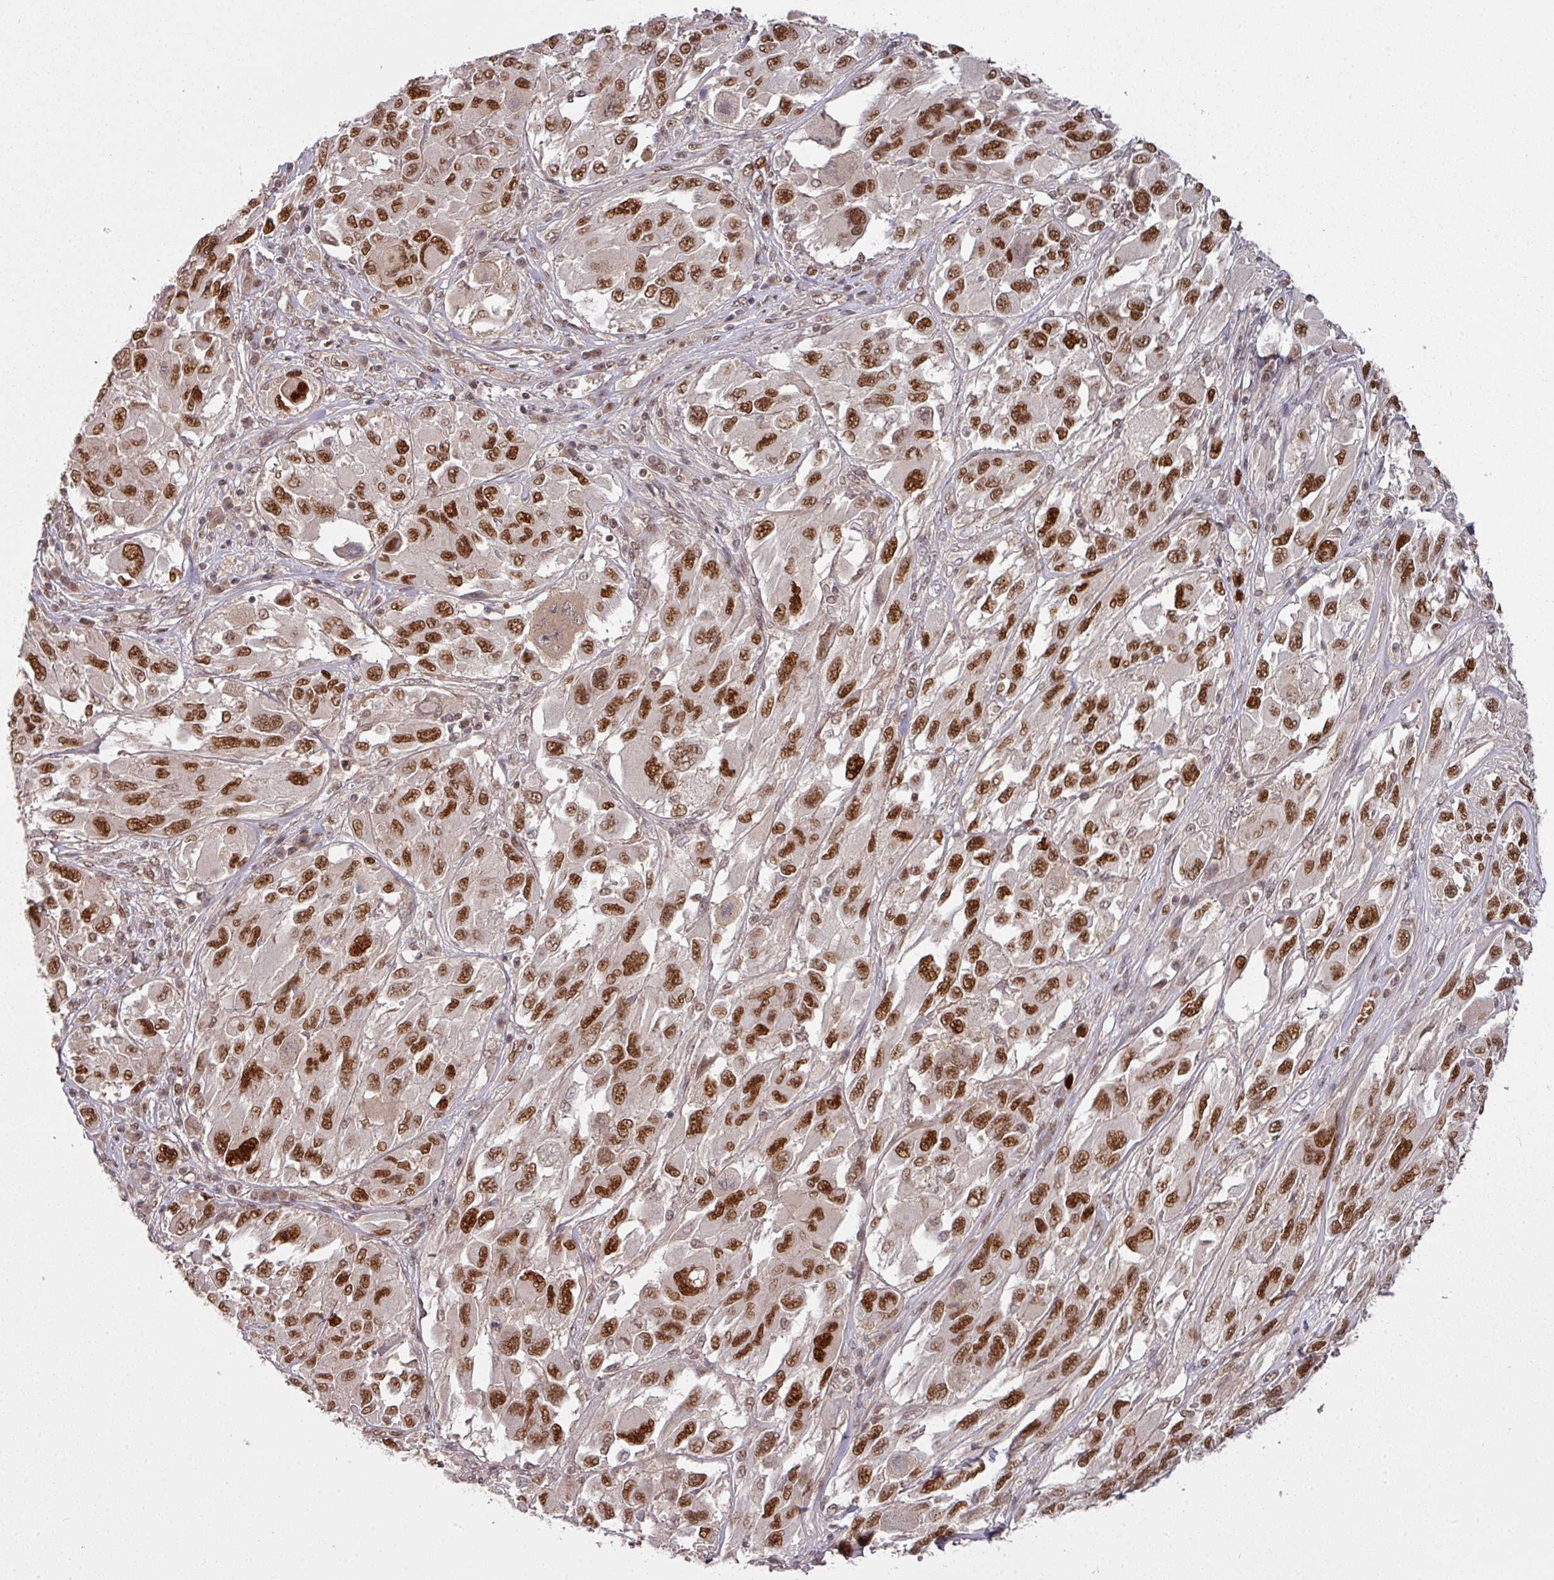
{"staining": {"intensity": "strong", "quantity": ">75%", "location": "nuclear"}, "tissue": "melanoma", "cell_type": "Tumor cells", "image_type": "cancer", "snomed": [{"axis": "morphology", "description": "Malignant melanoma, NOS"}, {"axis": "topography", "description": "Skin"}], "caption": "This image demonstrates immunohistochemistry staining of human melanoma, with high strong nuclear positivity in about >75% of tumor cells.", "gene": "CIC", "patient": {"sex": "female", "age": 91}}